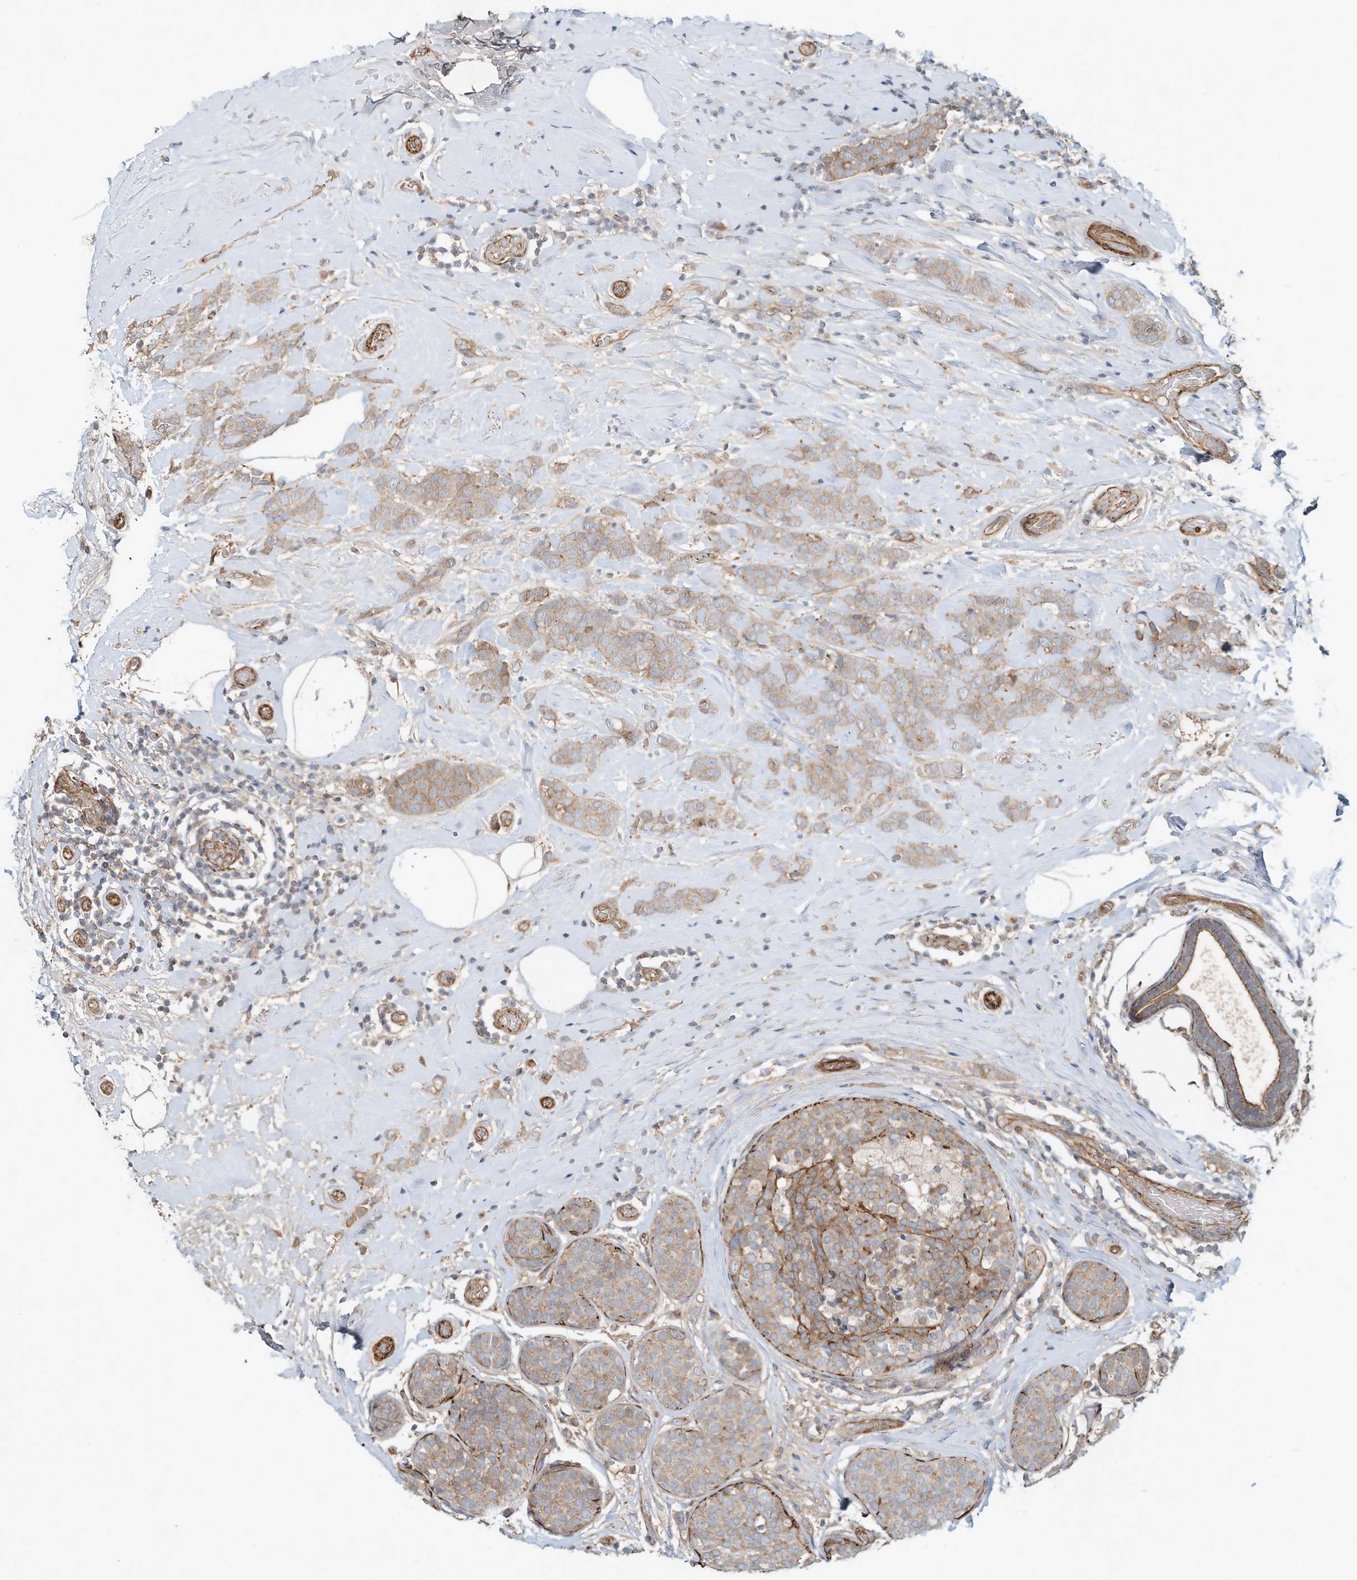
{"staining": {"intensity": "weak", "quantity": ">75%", "location": "cytoplasmic/membranous"}, "tissue": "breast cancer", "cell_type": "Tumor cells", "image_type": "cancer", "snomed": [{"axis": "morphology", "description": "Lobular carcinoma, in situ"}, {"axis": "morphology", "description": "Lobular carcinoma"}, {"axis": "topography", "description": "Breast"}], "caption": "Tumor cells demonstrate low levels of weak cytoplasmic/membranous expression in approximately >75% of cells in breast cancer (lobular carcinoma). (Brightfield microscopy of DAB IHC at high magnification).", "gene": "HTR5A", "patient": {"sex": "female", "age": 41}}